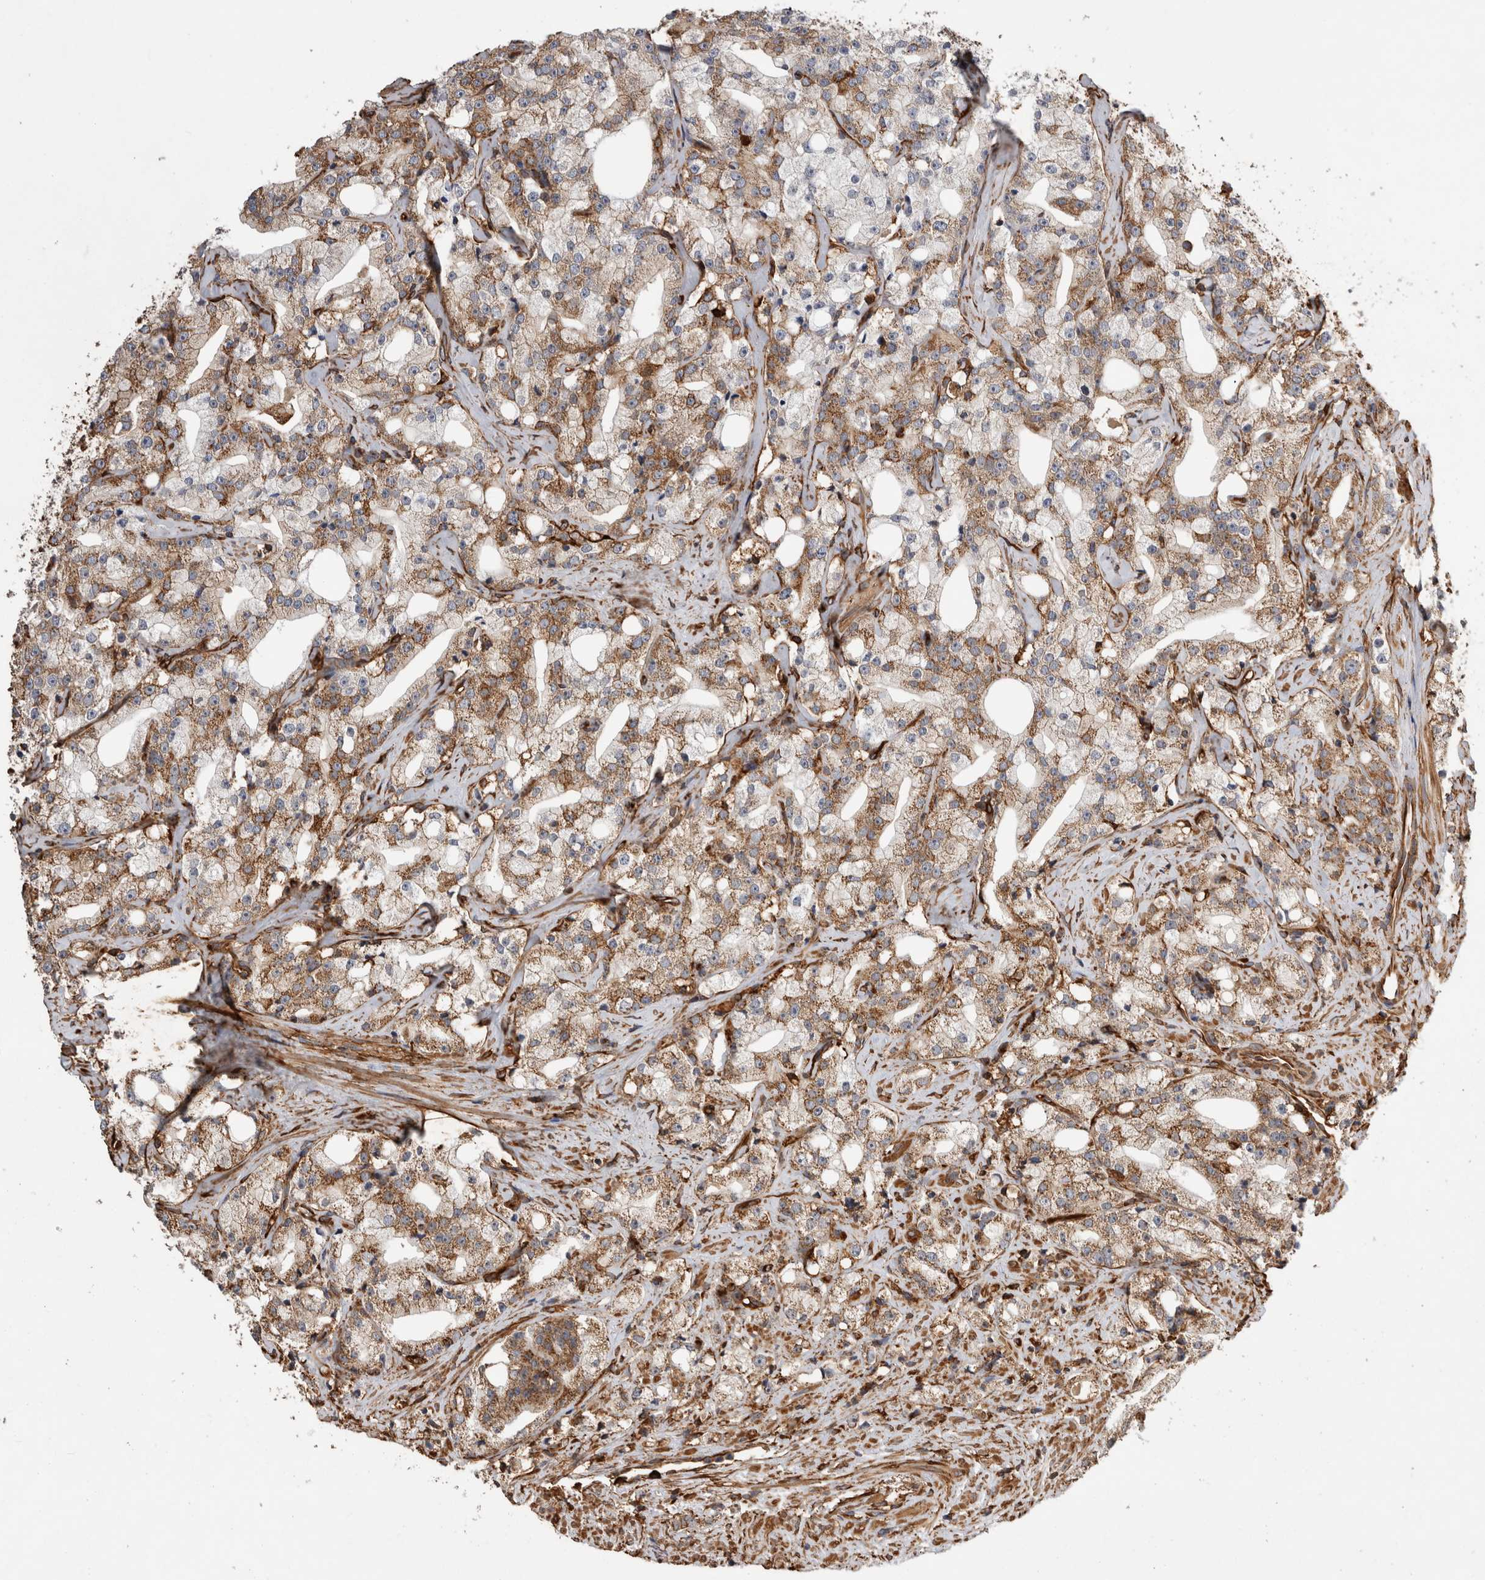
{"staining": {"intensity": "moderate", "quantity": ">75%", "location": "cytoplasmic/membranous"}, "tissue": "prostate cancer", "cell_type": "Tumor cells", "image_type": "cancer", "snomed": [{"axis": "morphology", "description": "Adenocarcinoma, High grade"}, {"axis": "topography", "description": "Prostate"}], "caption": "Immunohistochemistry staining of adenocarcinoma (high-grade) (prostate), which displays medium levels of moderate cytoplasmic/membranous staining in about >75% of tumor cells indicating moderate cytoplasmic/membranous protein staining. The staining was performed using DAB (3,3'-diaminobenzidine) (brown) for protein detection and nuclei were counterstained in hematoxylin (blue).", "gene": "ZNF397", "patient": {"sex": "male", "age": 64}}